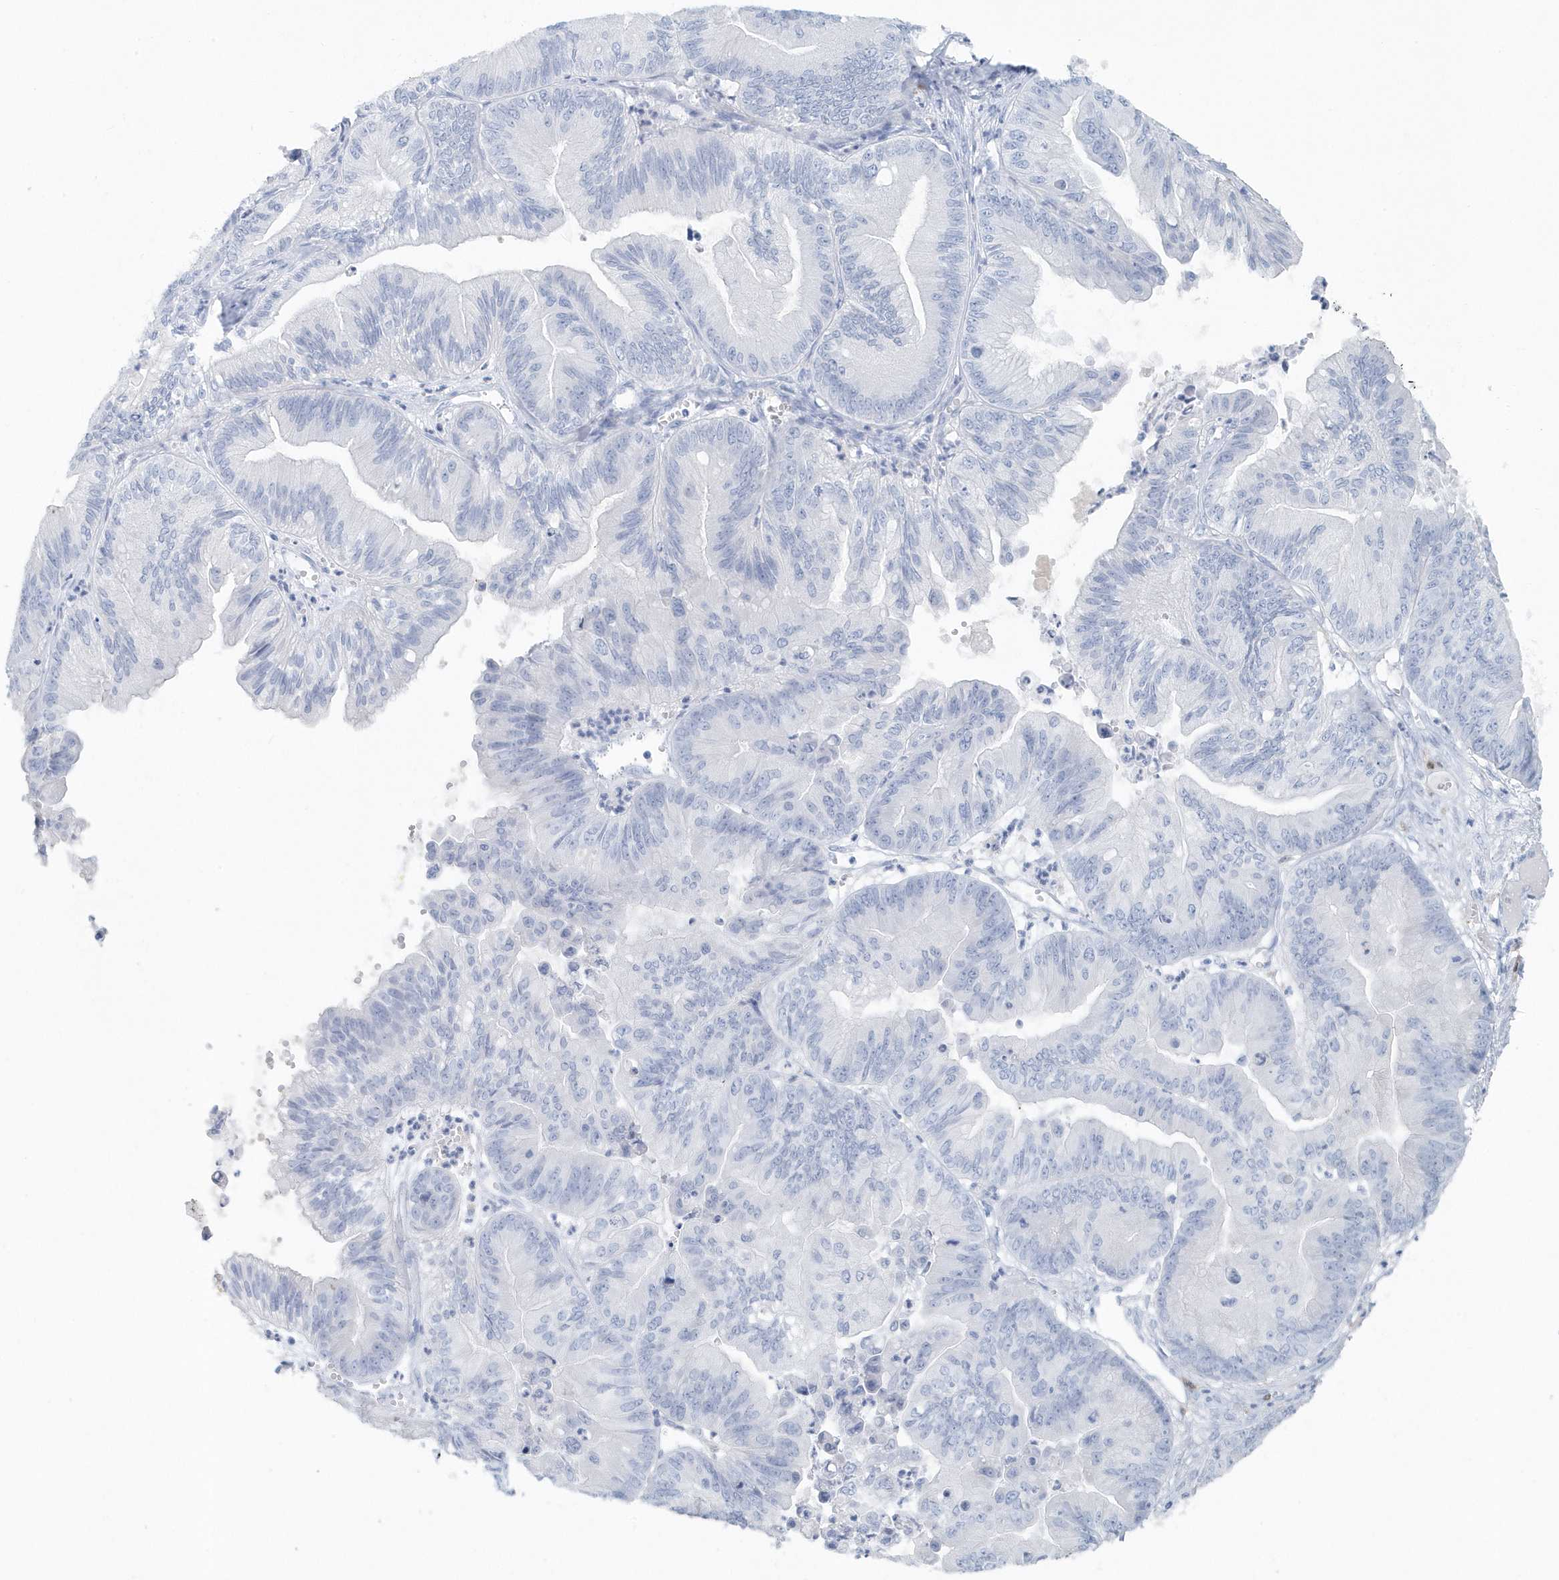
{"staining": {"intensity": "negative", "quantity": "none", "location": "none"}, "tissue": "ovarian cancer", "cell_type": "Tumor cells", "image_type": "cancer", "snomed": [{"axis": "morphology", "description": "Cystadenocarcinoma, mucinous, NOS"}, {"axis": "topography", "description": "Ovary"}], "caption": "Tumor cells show no significant protein positivity in mucinous cystadenocarcinoma (ovarian).", "gene": "FAM98A", "patient": {"sex": "female", "age": 71}}